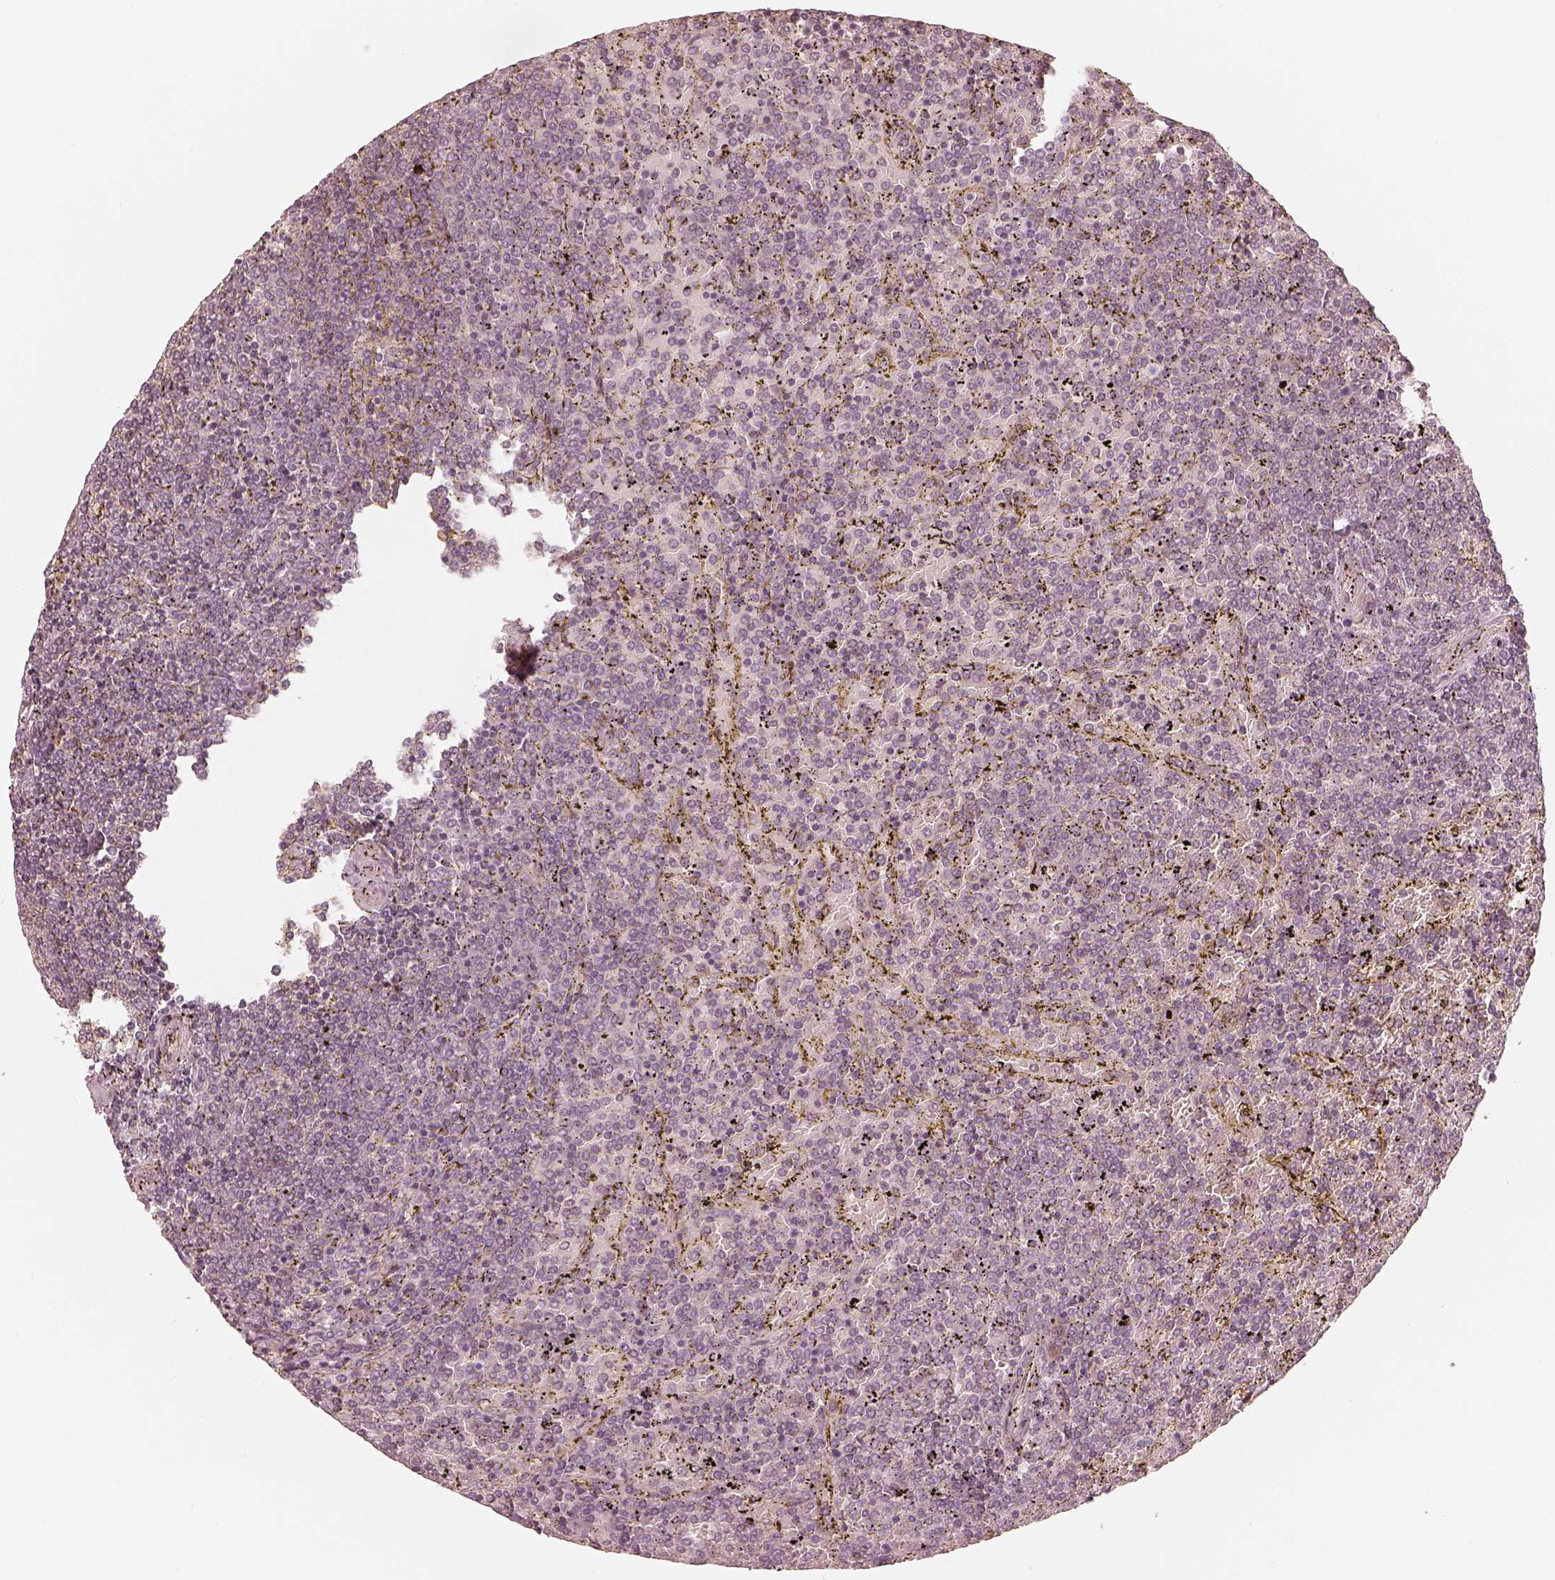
{"staining": {"intensity": "negative", "quantity": "none", "location": "none"}, "tissue": "lymphoma", "cell_type": "Tumor cells", "image_type": "cancer", "snomed": [{"axis": "morphology", "description": "Malignant lymphoma, non-Hodgkin's type, Low grade"}, {"axis": "topography", "description": "Spleen"}], "caption": "Immunohistochemistry (IHC) micrograph of neoplastic tissue: malignant lymphoma, non-Hodgkin's type (low-grade) stained with DAB (3,3'-diaminobenzidine) demonstrates no significant protein expression in tumor cells.", "gene": "GORASP2", "patient": {"sex": "female", "age": 77}}